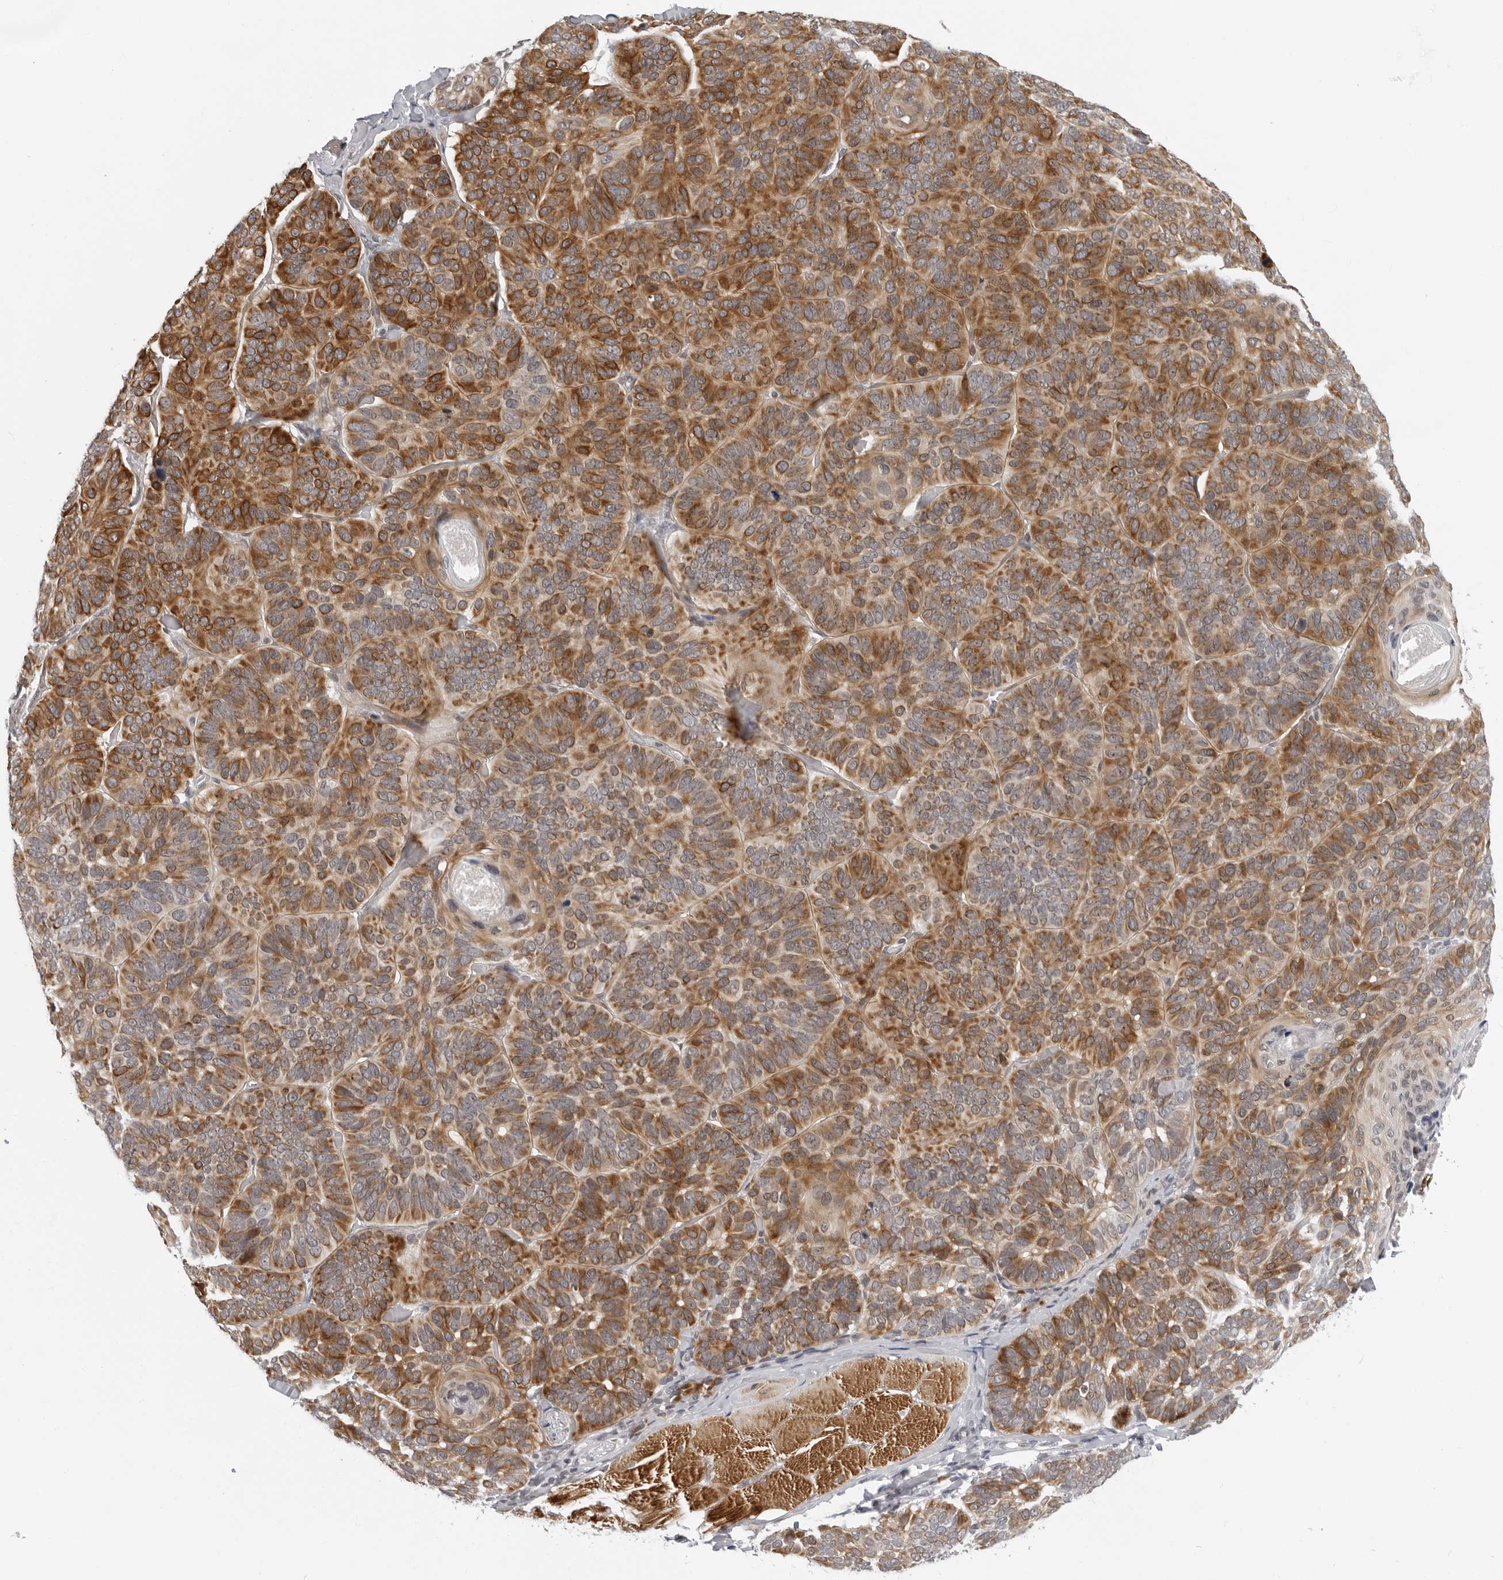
{"staining": {"intensity": "moderate", "quantity": ">75%", "location": "cytoplasmic/membranous"}, "tissue": "skin cancer", "cell_type": "Tumor cells", "image_type": "cancer", "snomed": [{"axis": "morphology", "description": "Basal cell carcinoma"}, {"axis": "topography", "description": "Skin"}], "caption": "About >75% of tumor cells in human skin basal cell carcinoma demonstrate moderate cytoplasmic/membranous protein staining as visualized by brown immunohistochemical staining.", "gene": "PIP4K2C", "patient": {"sex": "male", "age": 62}}